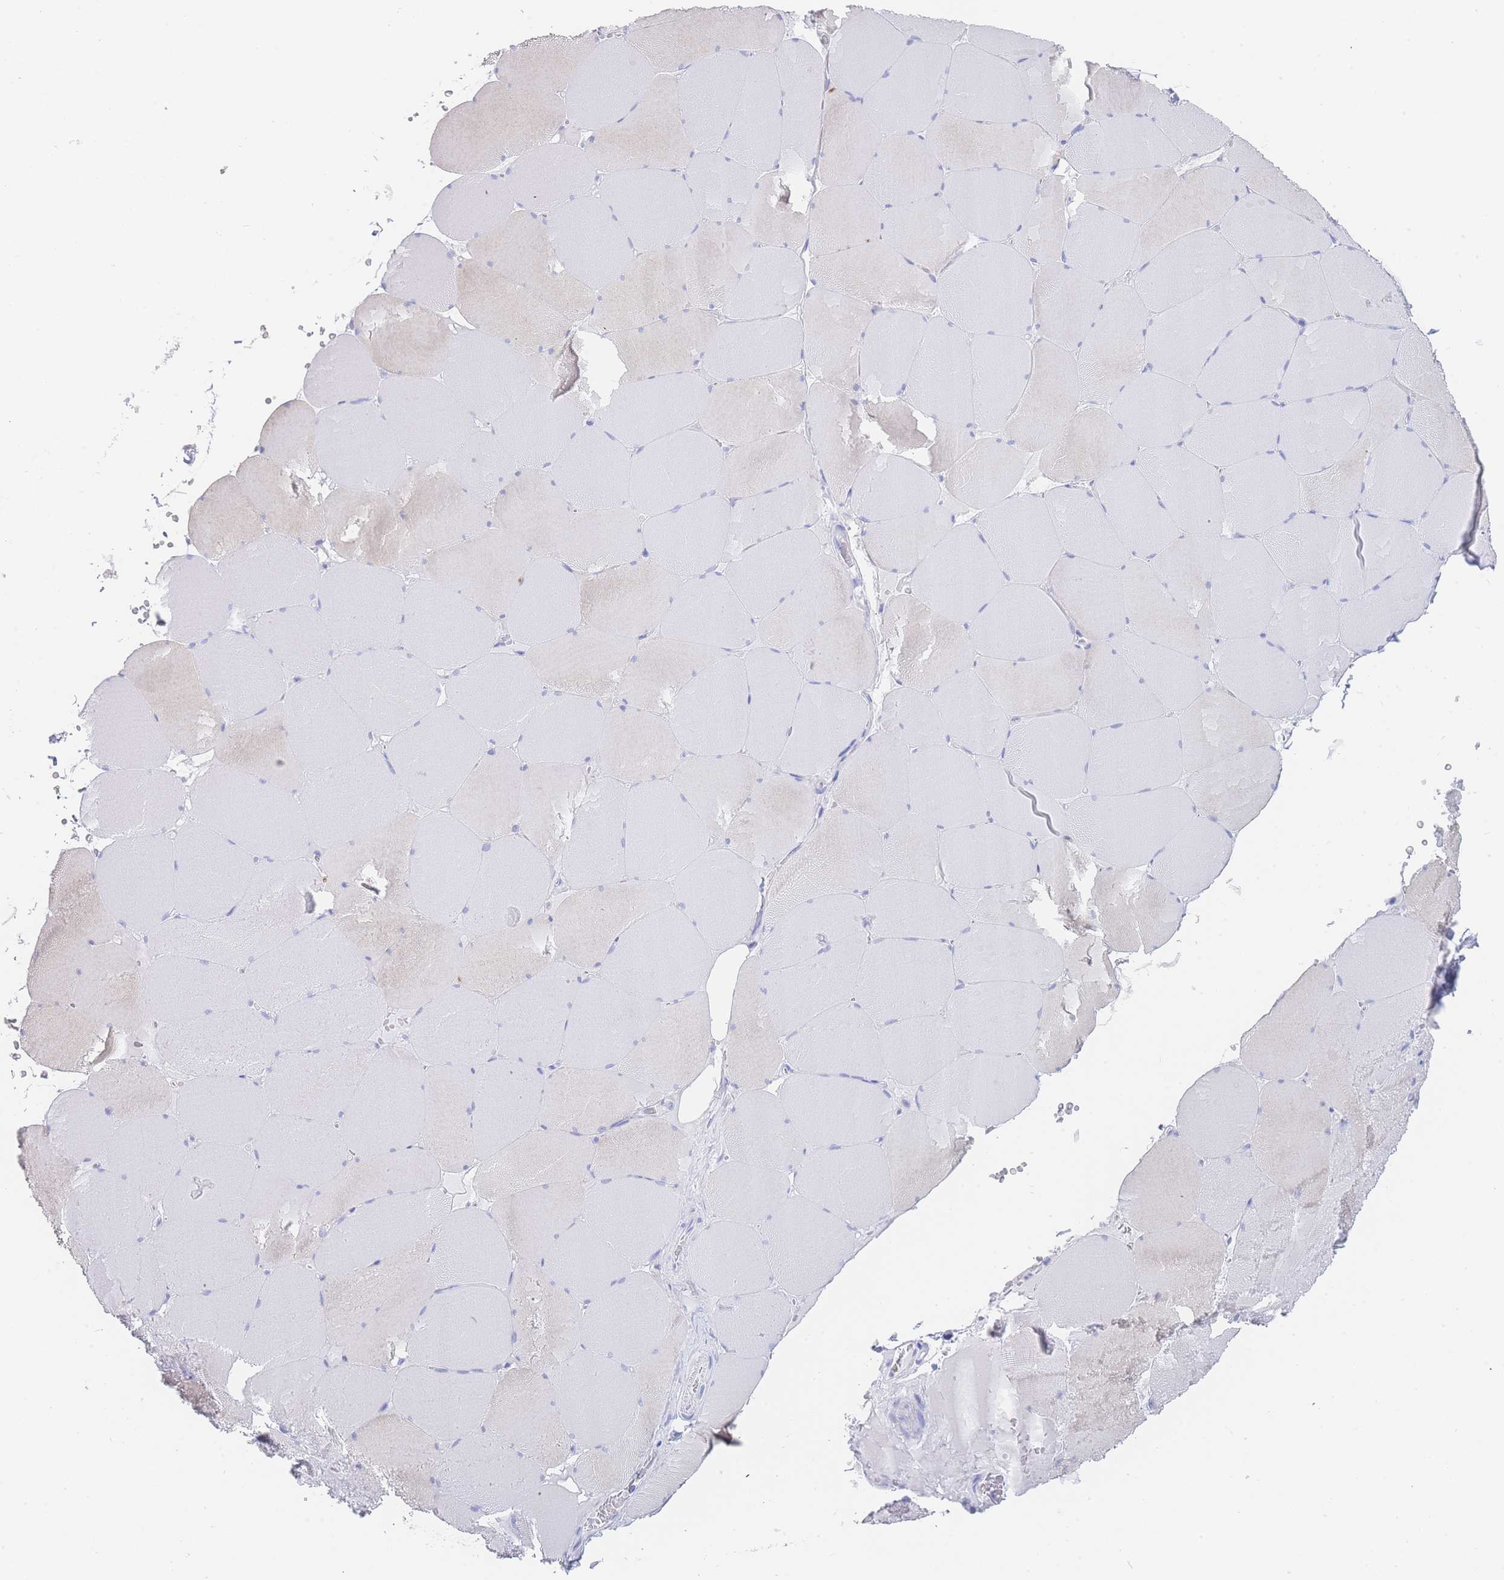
{"staining": {"intensity": "negative", "quantity": "none", "location": "none"}, "tissue": "skeletal muscle", "cell_type": "Myocytes", "image_type": "normal", "snomed": [{"axis": "morphology", "description": "Normal tissue, NOS"}, {"axis": "topography", "description": "Skeletal muscle"}, {"axis": "topography", "description": "Head-Neck"}], "caption": "An IHC image of normal skeletal muscle is shown. There is no staining in myocytes of skeletal muscle.", "gene": "LZTFL1", "patient": {"sex": "male", "age": 66}}